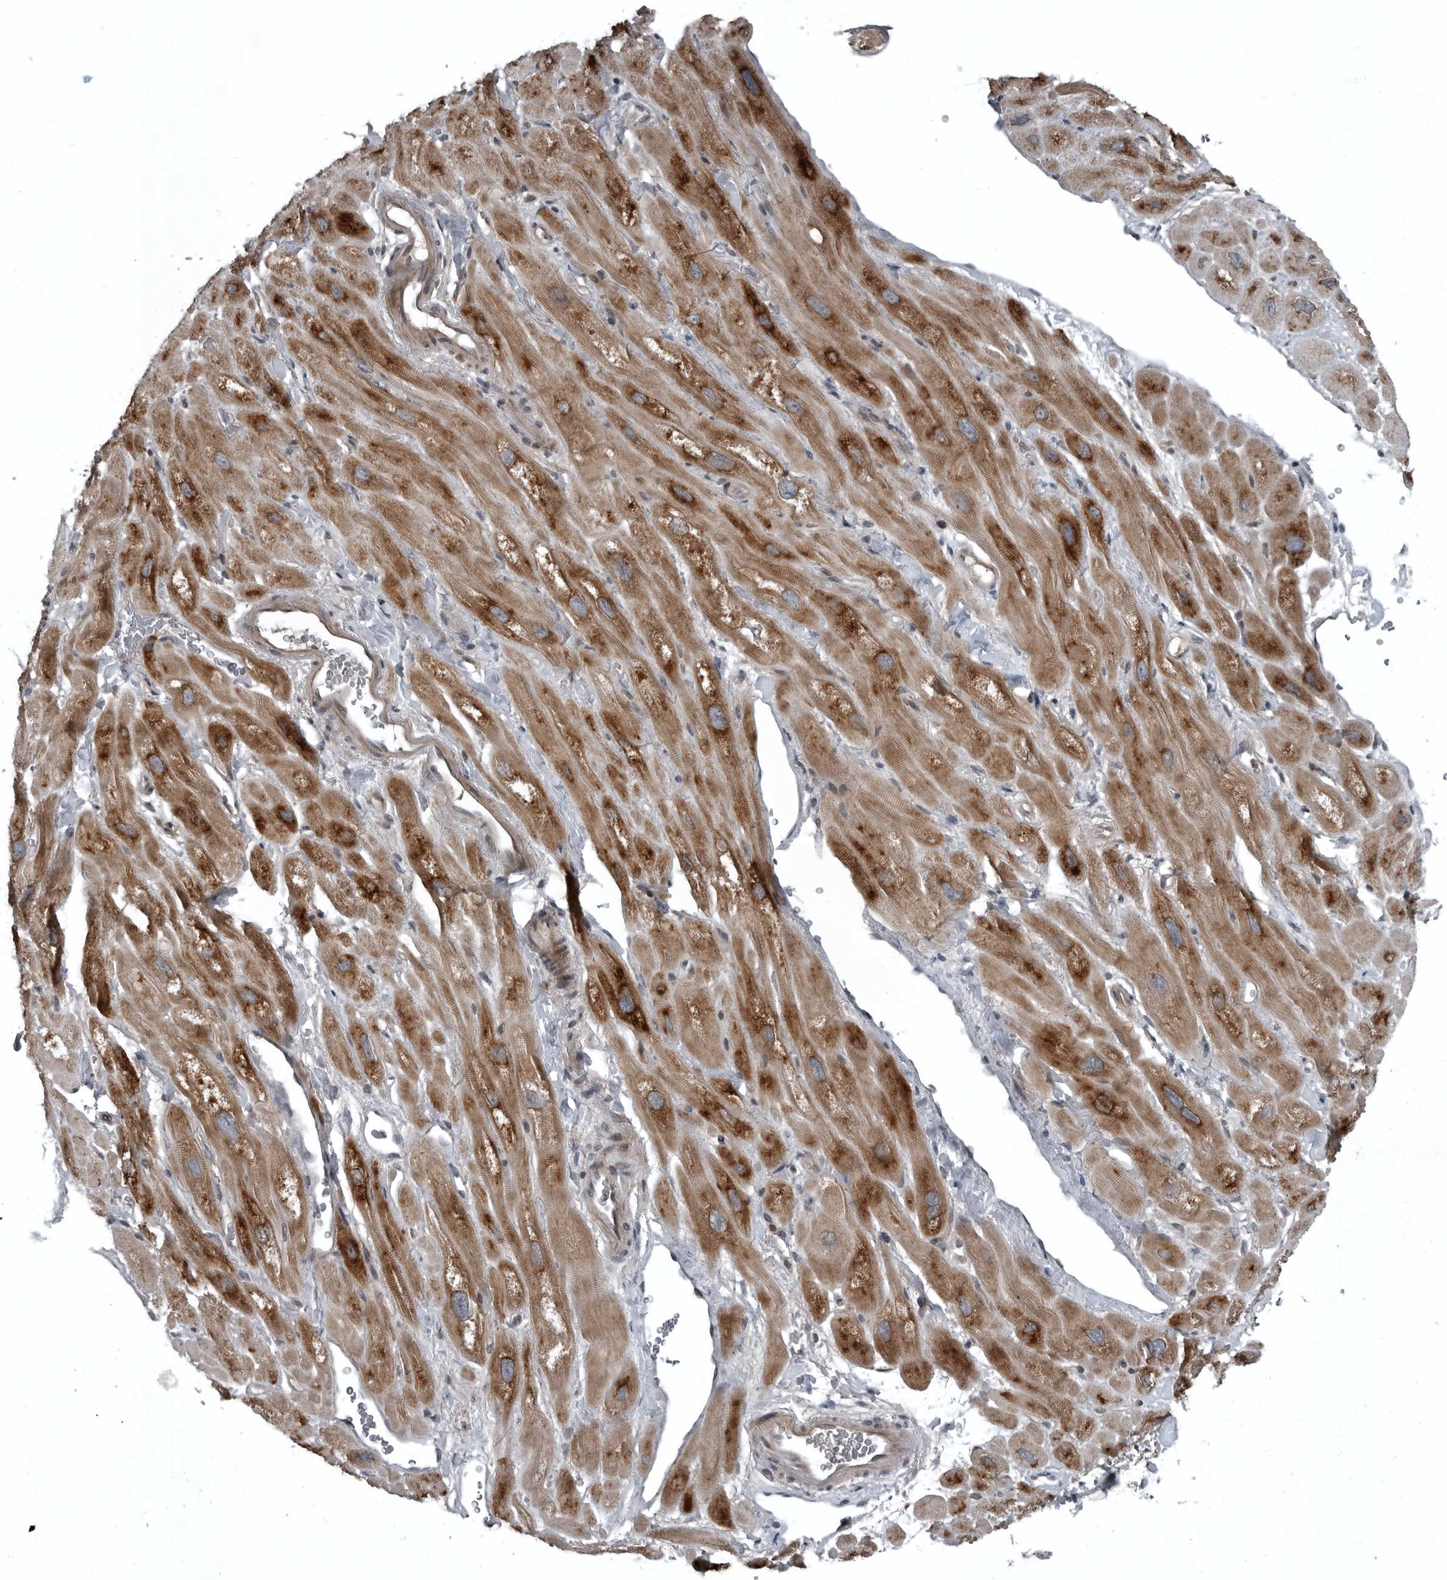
{"staining": {"intensity": "strong", "quantity": "<25%", "location": "cytoplasmic/membranous"}, "tissue": "heart muscle", "cell_type": "Cardiomyocytes", "image_type": "normal", "snomed": [{"axis": "morphology", "description": "Normal tissue, NOS"}, {"axis": "topography", "description": "Heart"}], "caption": "This is an image of immunohistochemistry staining of unremarkable heart muscle, which shows strong staining in the cytoplasmic/membranous of cardiomyocytes.", "gene": "GAK", "patient": {"sex": "male", "age": 49}}